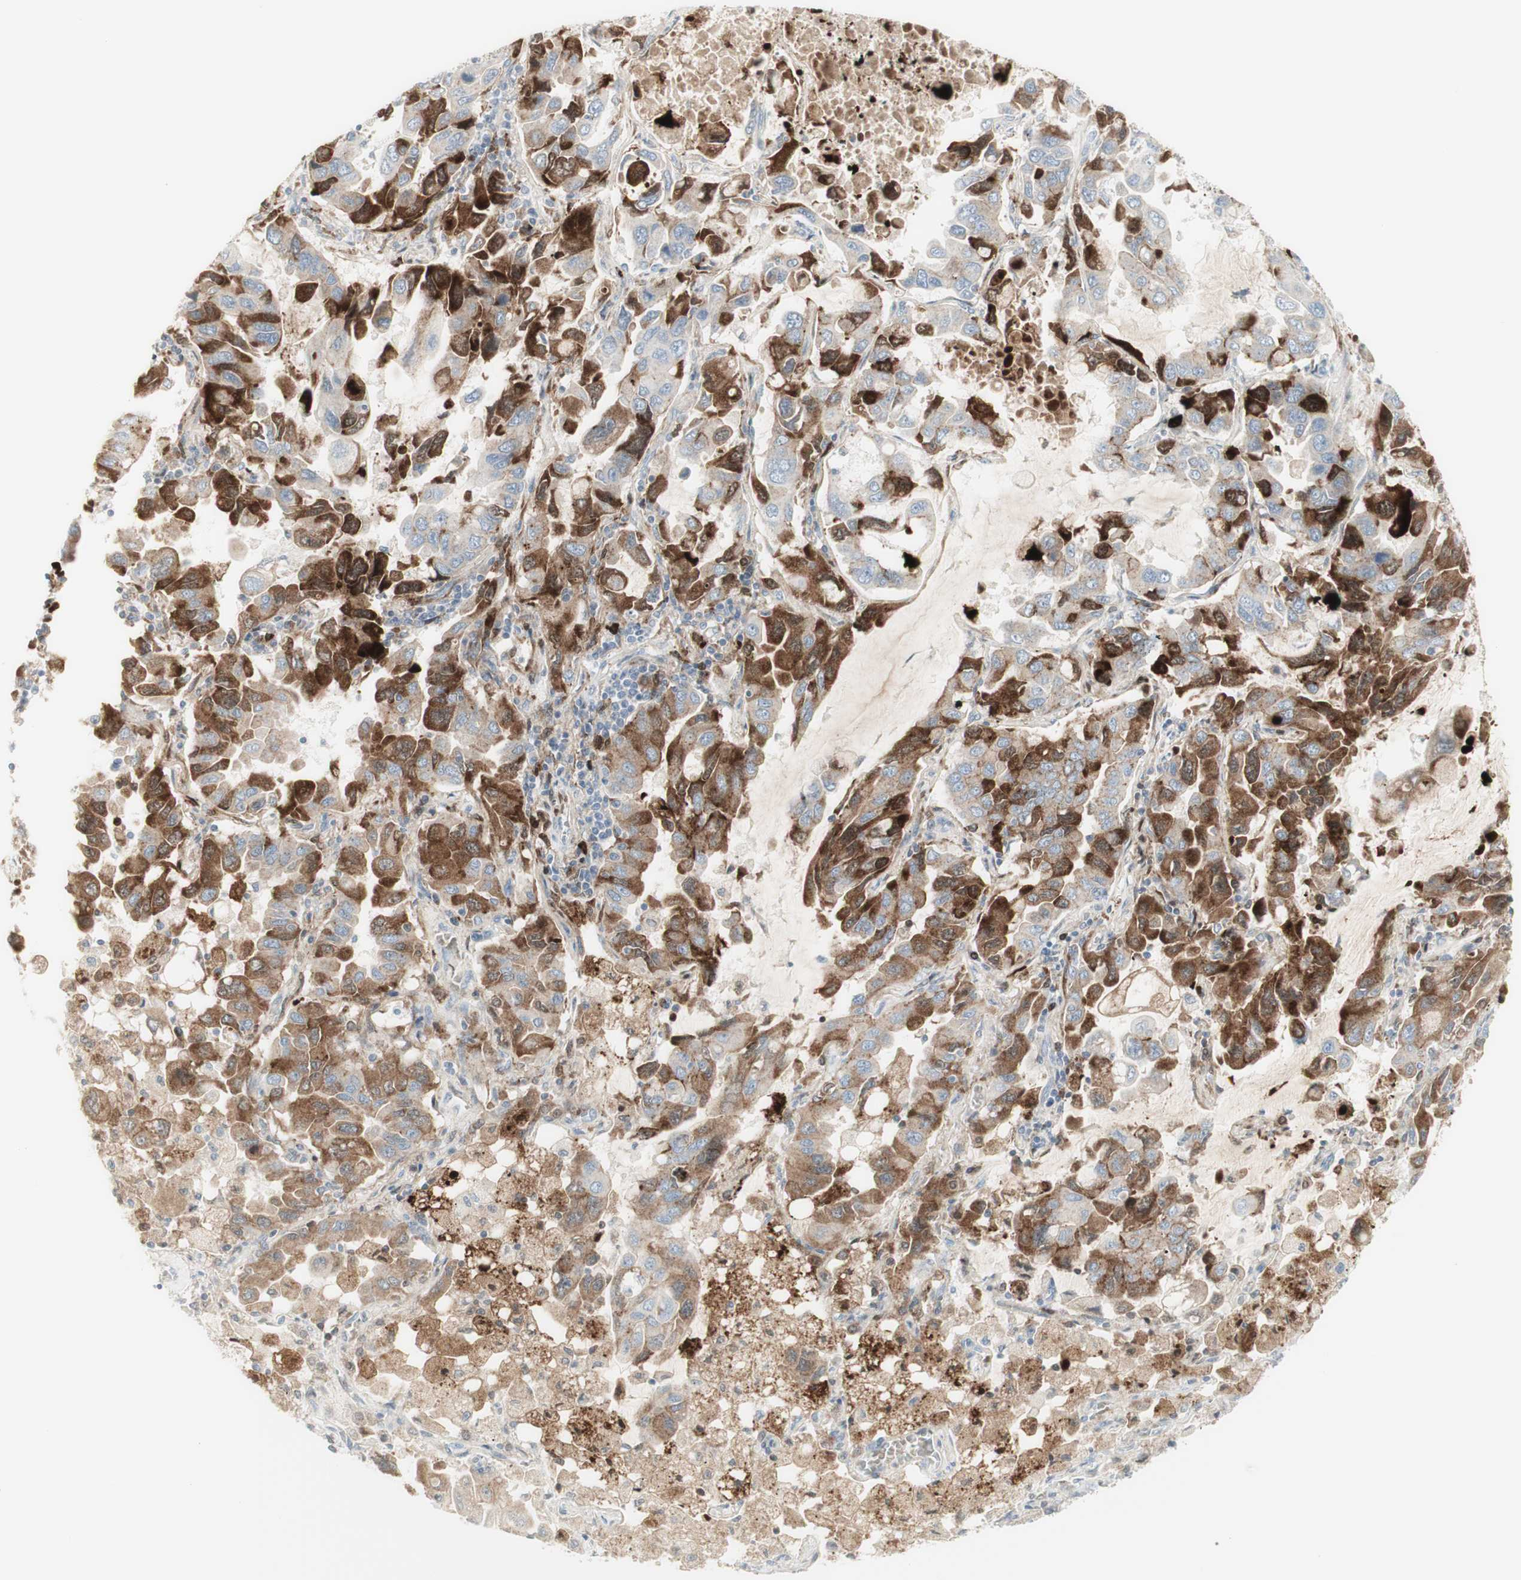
{"staining": {"intensity": "strong", "quantity": "25%-75%", "location": "cytoplasmic/membranous,nuclear"}, "tissue": "lung cancer", "cell_type": "Tumor cells", "image_type": "cancer", "snomed": [{"axis": "morphology", "description": "Adenocarcinoma, NOS"}, {"axis": "topography", "description": "Lung"}], "caption": "Immunohistochemical staining of lung cancer (adenocarcinoma) shows high levels of strong cytoplasmic/membranous and nuclear staining in about 25%-75% of tumor cells.", "gene": "MDK", "patient": {"sex": "male", "age": 64}}